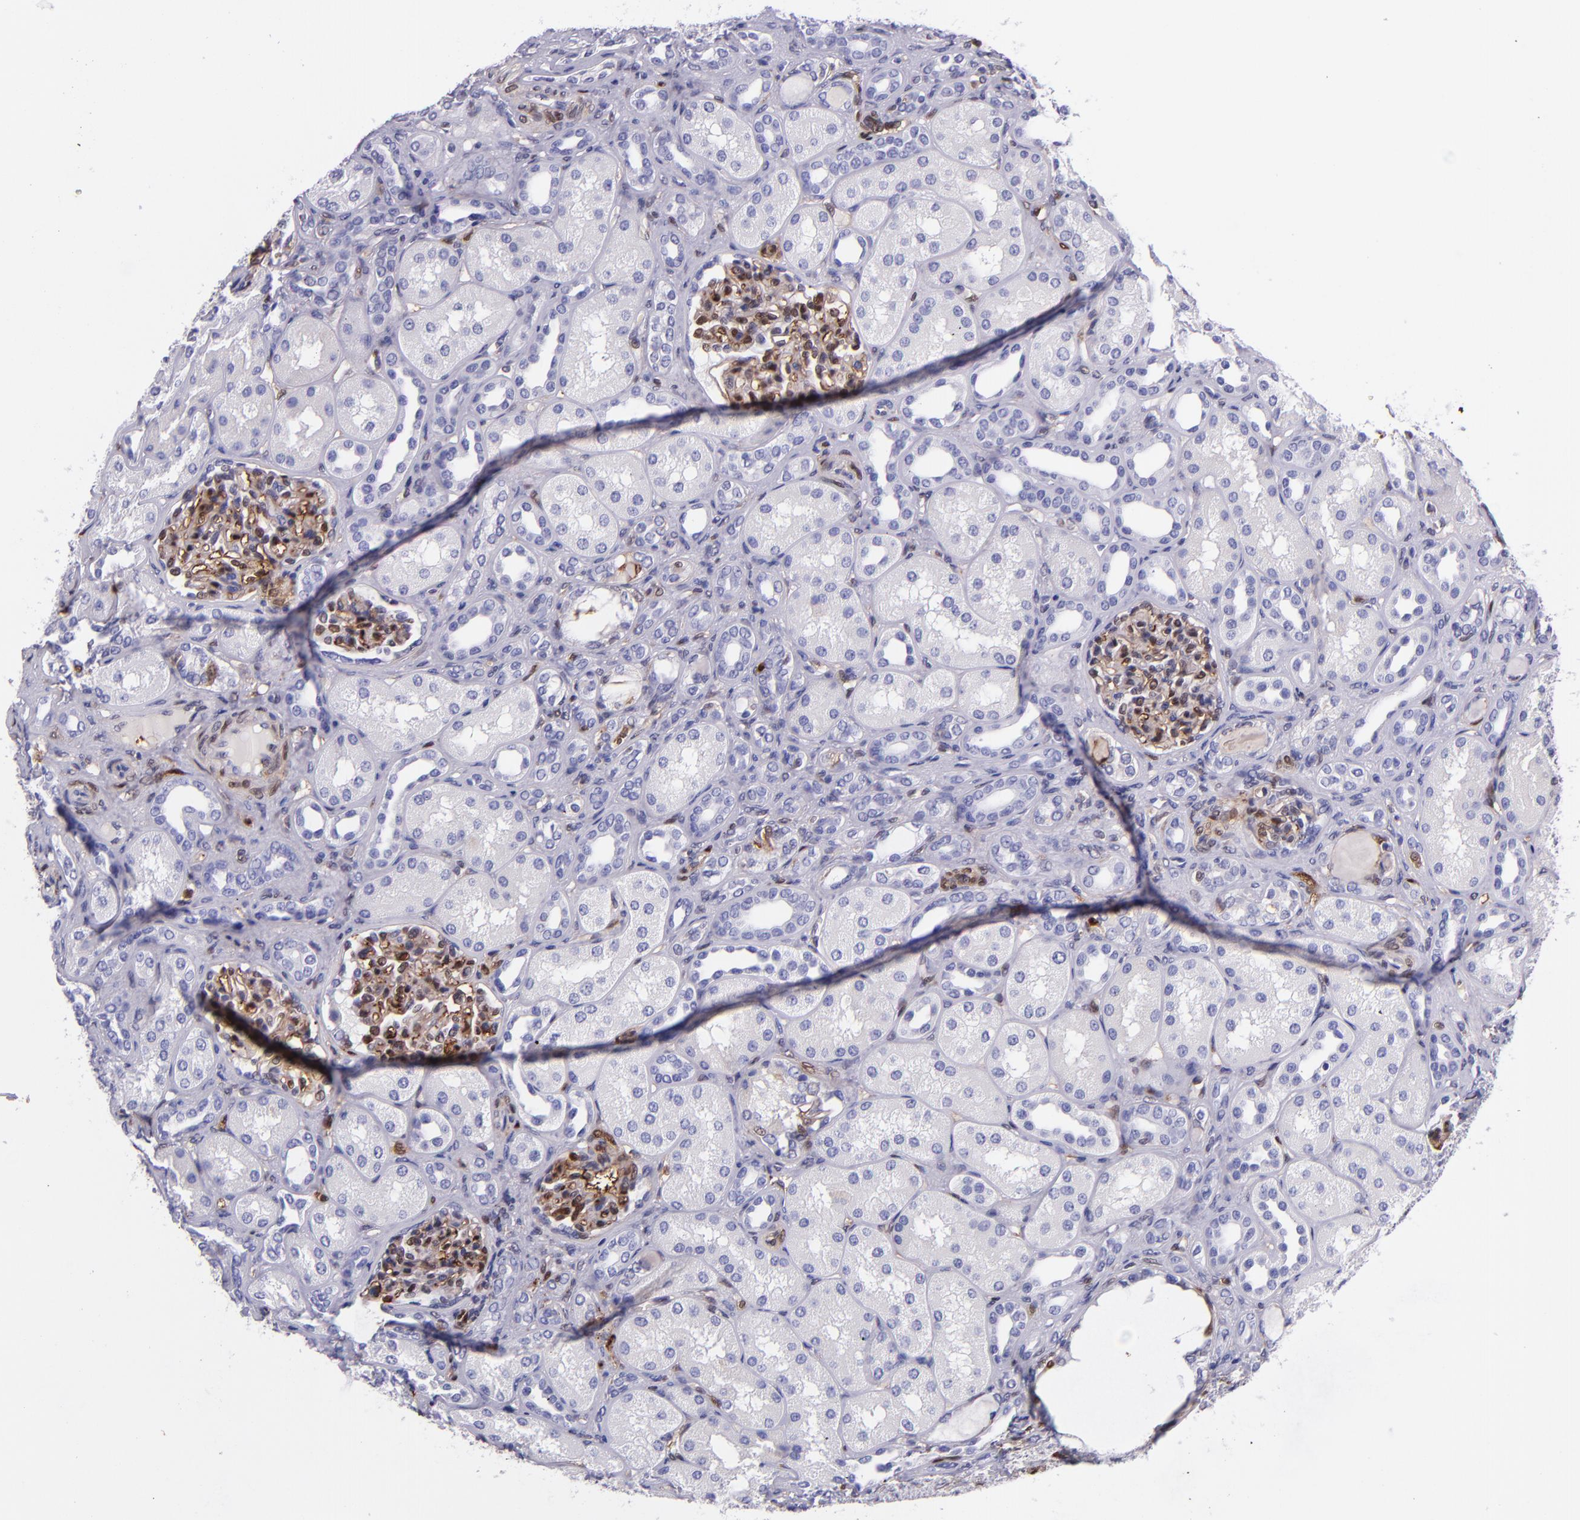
{"staining": {"intensity": "moderate", "quantity": ">75%", "location": "cytoplasmic/membranous,nuclear"}, "tissue": "kidney", "cell_type": "Cells in glomeruli", "image_type": "normal", "snomed": [{"axis": "morphology", "description": "Normal tissue, NOS"}, {"axis": "topography", "description": "Kidney"}], "caption": "Normal kidney shows moderate cytoplasmic/membranous,nuclear staining in approximately >75% of cells in glomeruli Using DAB (brown) and hematoxylin (blue) stains, captured at high magnification using brightfield microscopy..", "gene": "LGALS1", "patient": {"sex": "male", "age": 7}}